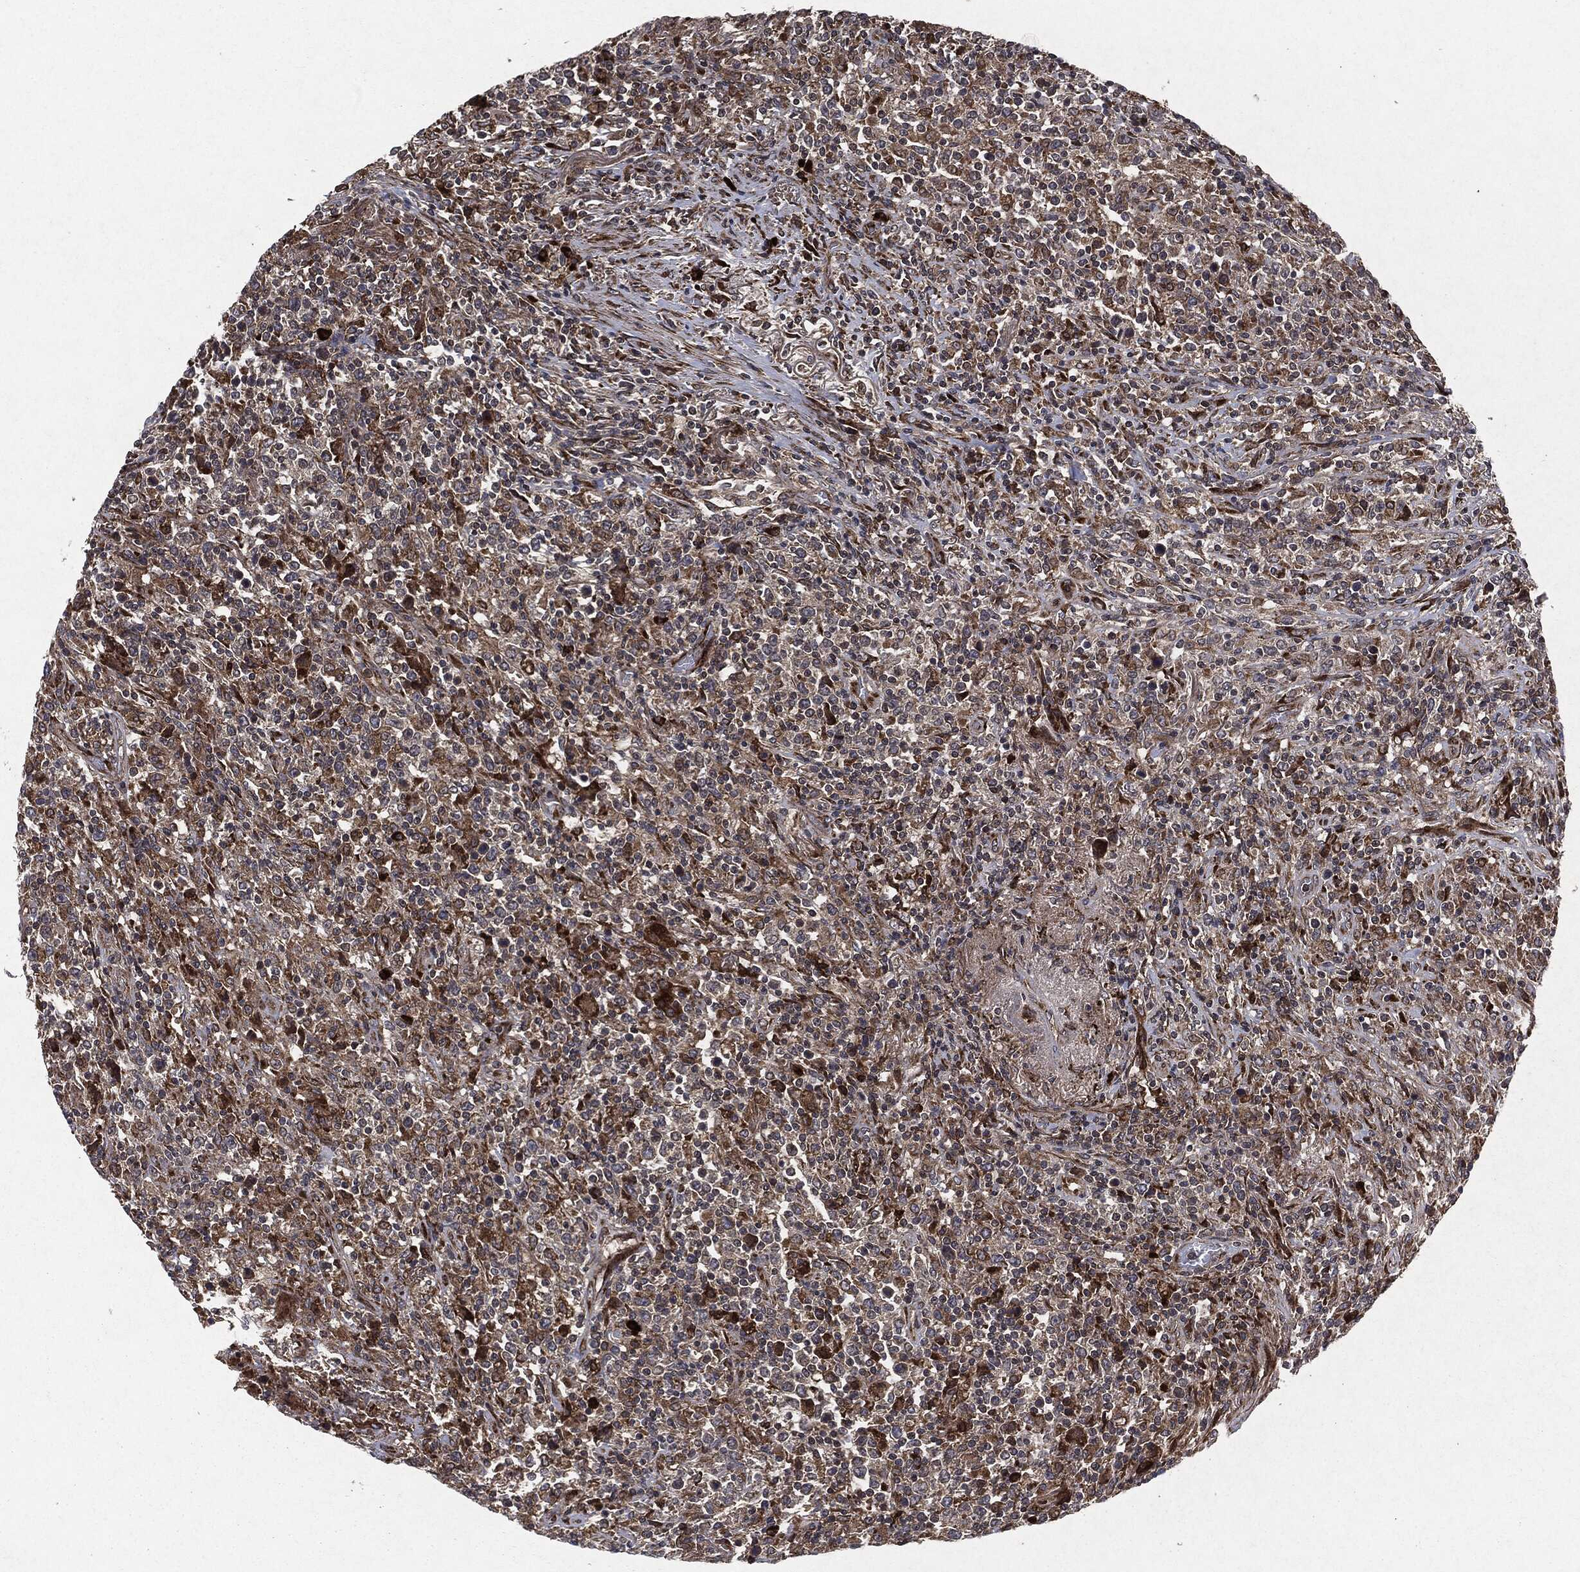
{"staining": {"intensity": "strong", "quantity": "<25%", "location": "cytoplasmic/membranous"}, "tissue": "lymphoma", "cell_type": "Tumor cells", "image_type": "cancer", "snomed": [{"axis": "morphology", "description": "Malignant lymphoma, non-Hodgkin's type, High grade"}, {"axis": "topography", "description": "Lung"}], "caption": "Lymphoma was stained to show a protein in brown. There is medium levels of strong cytoplasmic/membranous positivity in about <25% of tumor cells.", "gene": "RAF1", "patient": {"sex": "male", "age": 79}}